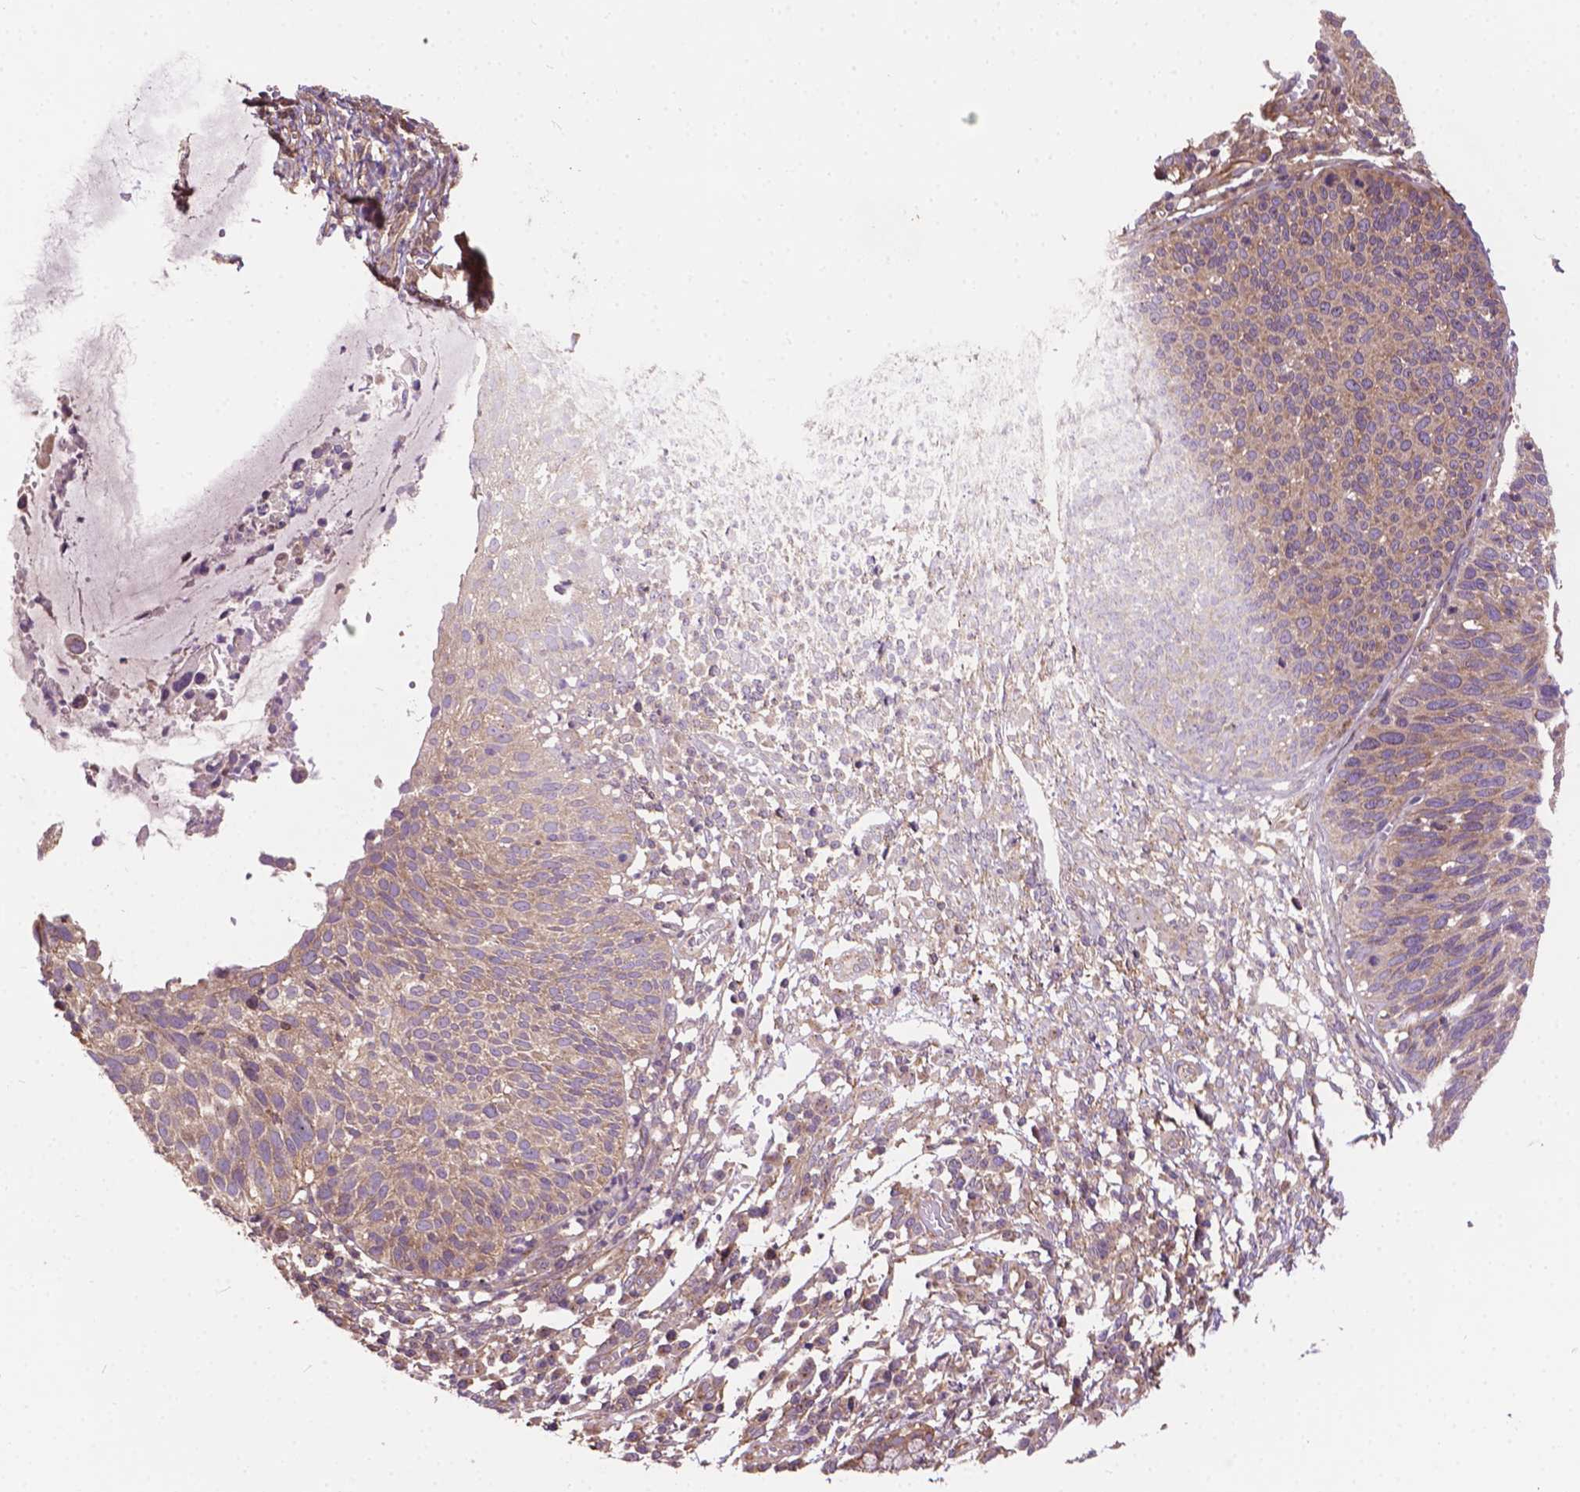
{"staining": {"intensity": "negative", "quantity": "none", "location": "none"}, "tissue": "cervical cancer", "cell_type": "Tumor cells", "image_type": "cancer", "snomed": [{"axis": "morphology", "description": "Squamous cell carcinoma, NOS"}, {"axis": "topography", "description": "Cervix"}], "caption": "Photomicrograph shows no protein positivity in tumor cells of cervical cancer (squamous cell carcinoma) tissue.", "gene": "MZT1", "patient": {"sex": "female", "age": 36}}